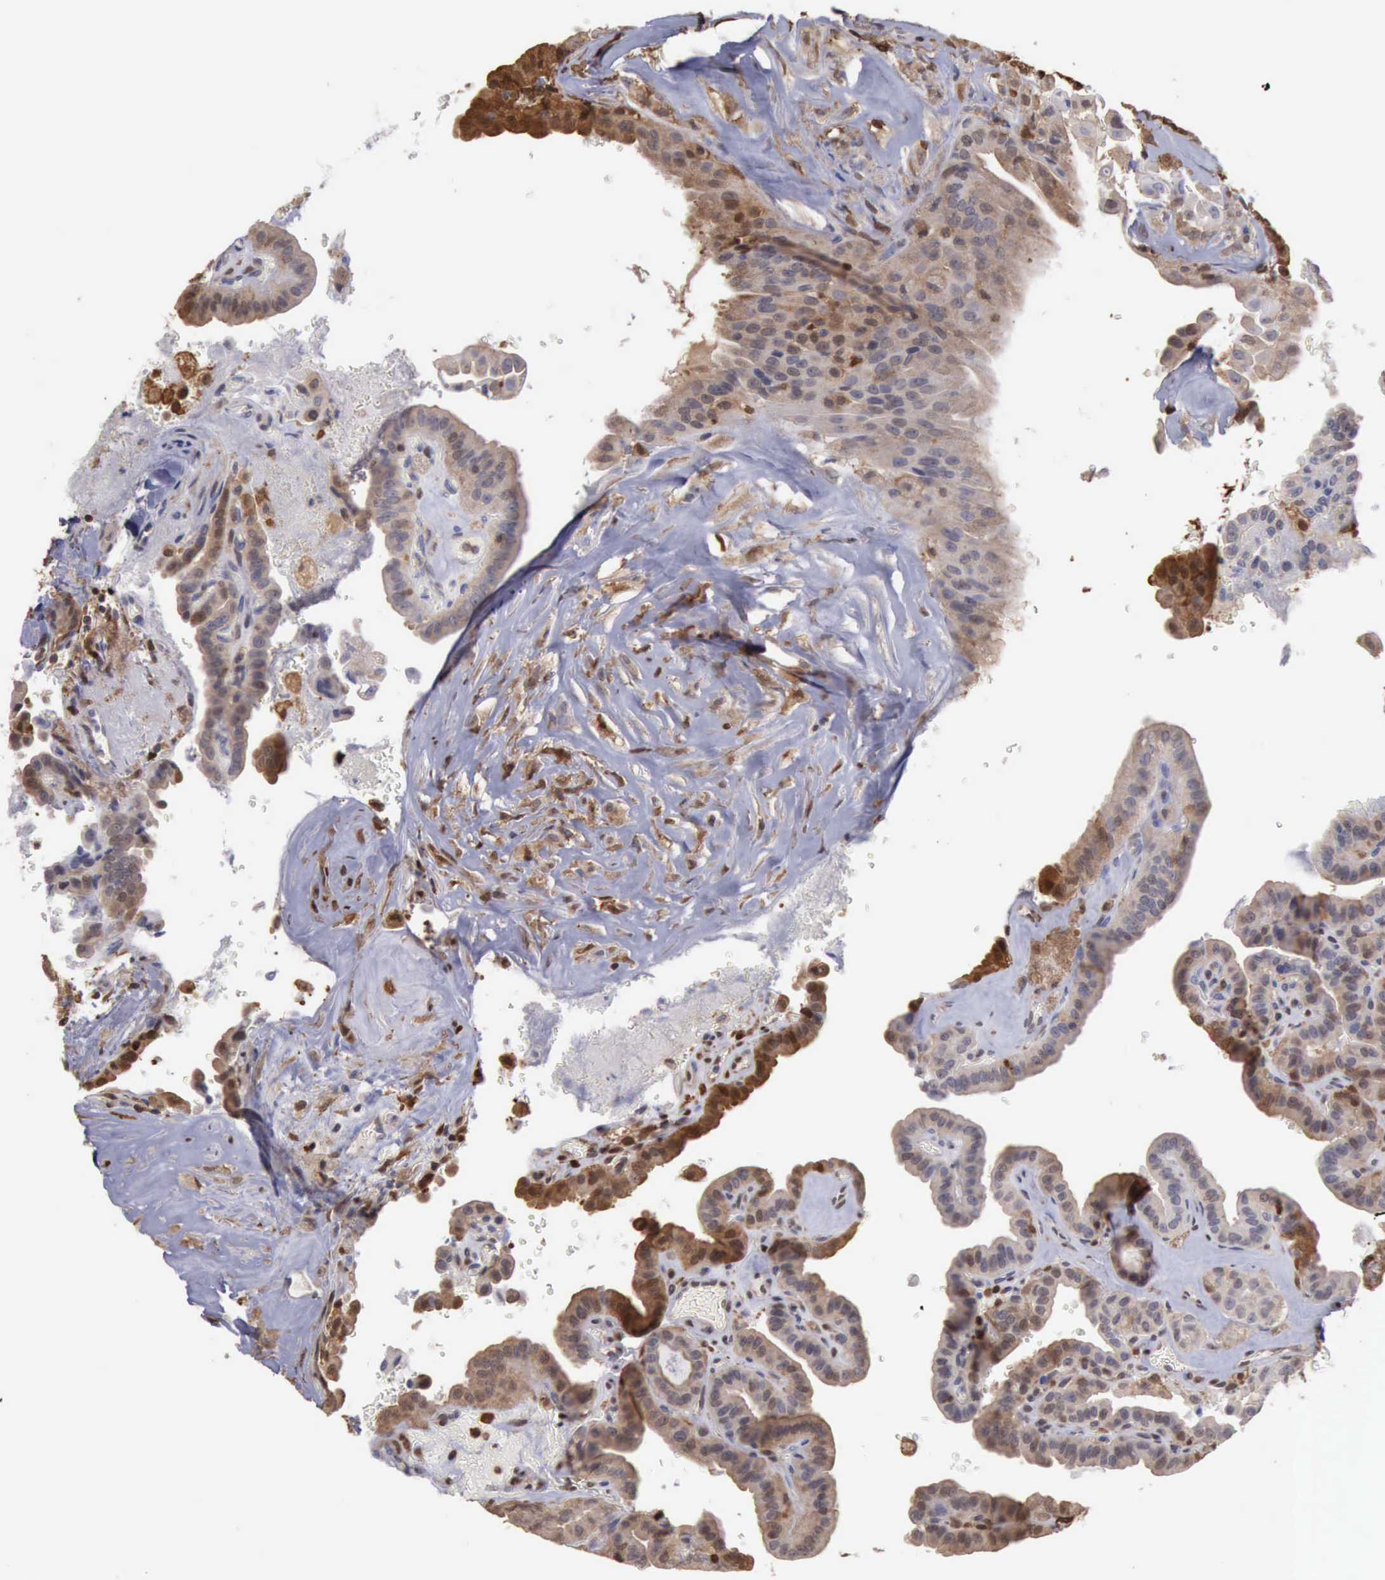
{"staining": {"intensity": "weak", "quantity": "25%-75%", "location": "cytoplasmic/membranous,nuclear"}, "tissue": "thyroid cancer", "cell_type": "Tumor cells", "image_type": "cancer", "snomed": [{"axis": "morphology", "description": "Papillary adenocarcinoma, NOS"}, {"axis": "topography", "description": "Thyroid gland"}], "caption": "Weak cytoplasmic/membranous and nuclear protein positivity is present in approximately 25%-75% of tumor cells in thyroid cancer (papillary adenocarcinoma). The protein of interest is shown in brown color, while the nuclei are stained blue.", "gene": "STAT1", "patient": {"sex": "male", "age": 87}}